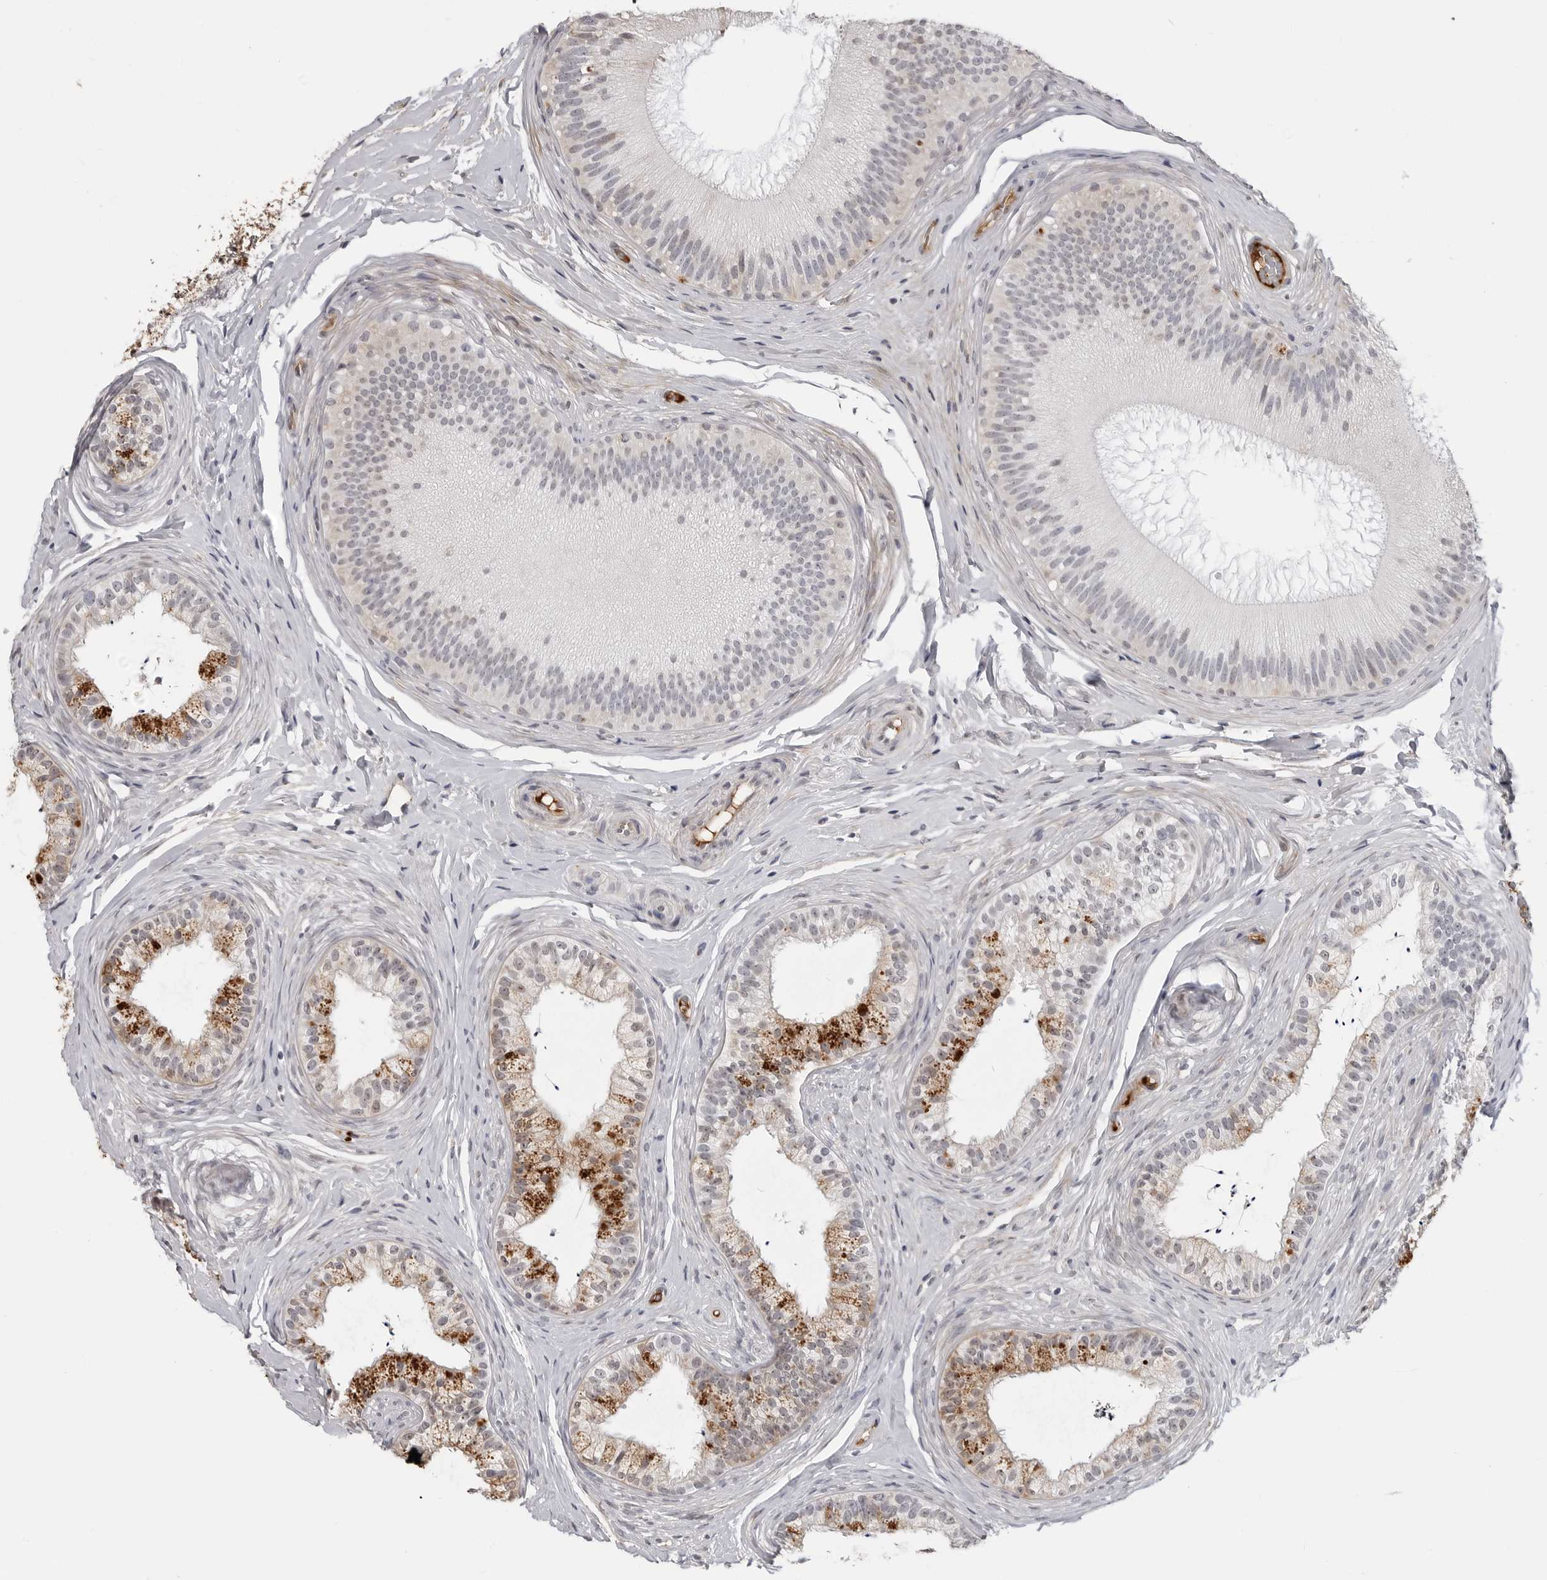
{"staining": {"intensity": "strong", "quantity": "<25%", "location": "cytoplasmic/membranous"}, "tissue": "epididymis", "cell_type": "Glandular cells", "image_type": "normal", "snomed": [{"axis": "morphology", "description": "Normal tissue, NOS"}, {"axis": "topography", "description": "Epididymis"}], "caption": "Immunohistochemical staining of unremarkable human epididymis demonstrates medium levels of strong cytoplasmic/membranous expression in about <25% of glandular cells. Nuclei are stained in blue.", "gene": "CXCR5", "patient": {"sex": "male", "age": 45}}